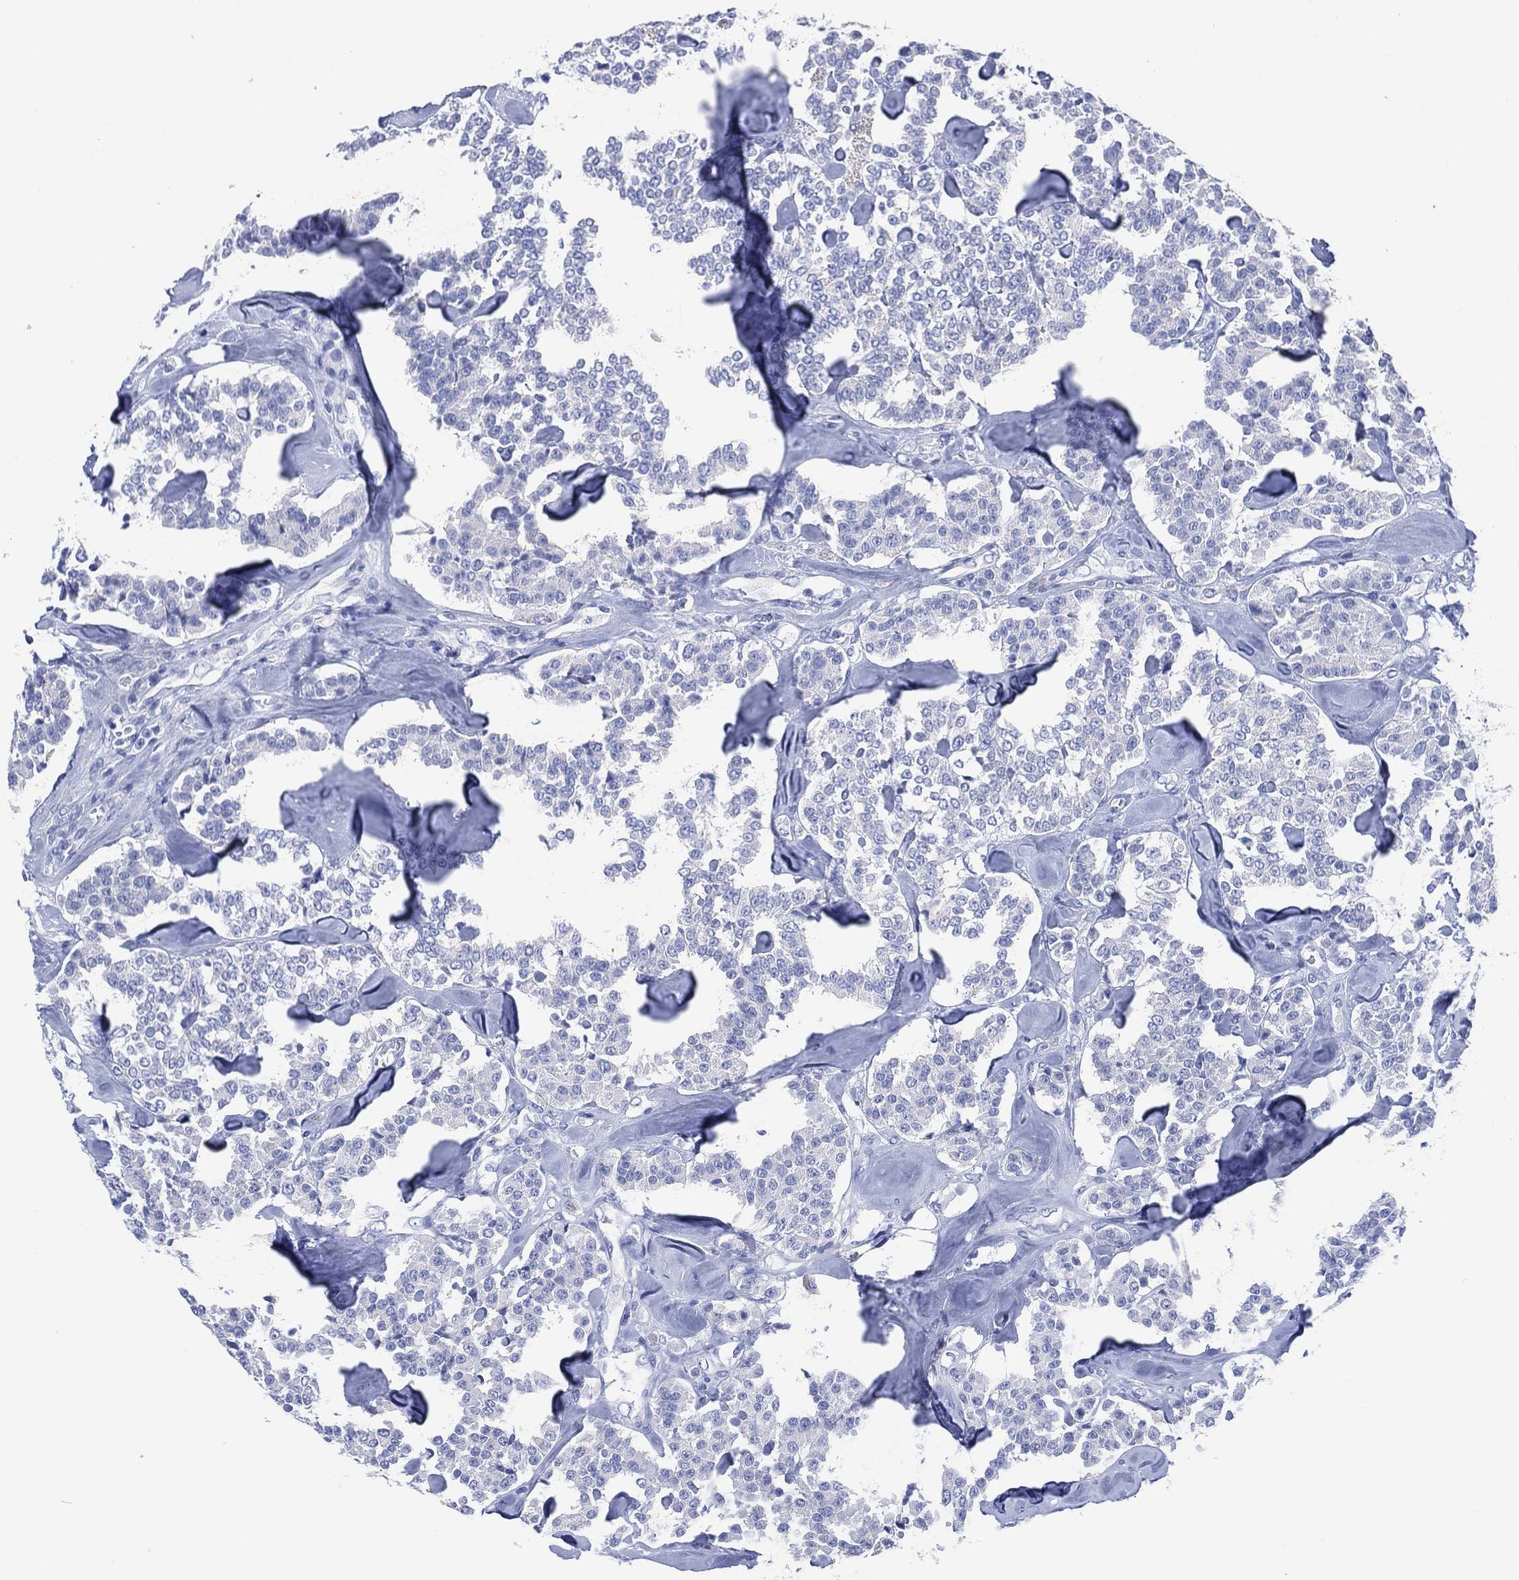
{"staining": {"intensity": "negative", "quantity": "none", "location": "none"}, "tissue": "carcinoid", "cell_type": "Tumor cells", "image_type": "cancer", "snomed": [{"axis": "morphology", "description": "Carcinoid, malignant, NOS"}, {"axis": "topography", "description": "Pancreas"}], "caption": "Carcinoid (malignant) was stained to show a protein in brown. There is no significant positivity in tumor cells. The staining is performed using DAB brown chromogen with nuclei counter-stained in using hematoxylin.", "gene": "SLC9C2", "patient": {"sex": "male", "age": 41}}